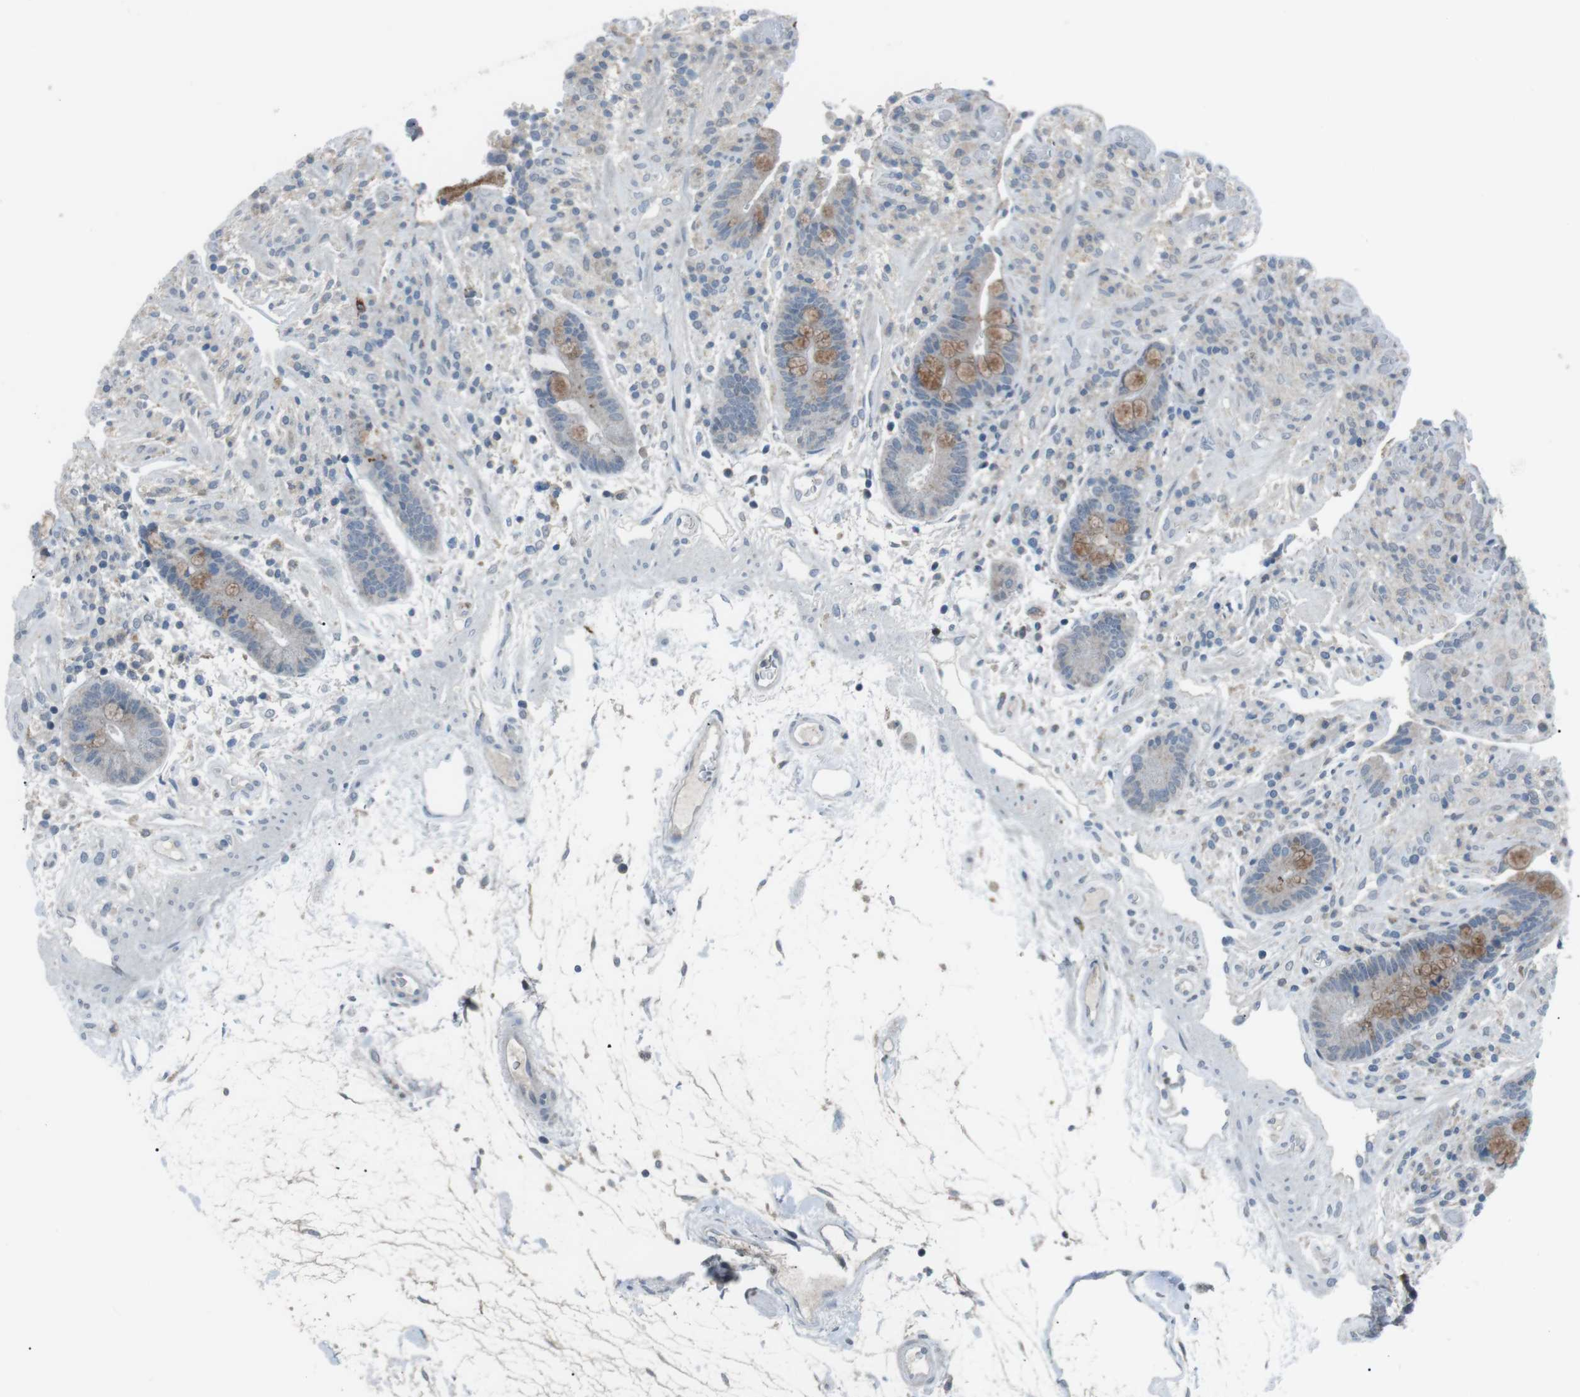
{"staining": {"intensity": "negative", "quantity": "none", "location": "none"}, "tissue": "colon", "cell_type": "Endothelial cells", "image_type": "normal", "snomed": [{"axis": "morphology", "description": "Normal tissue, NOS"}, {"axis": "topography", "description": "Colon"}], "caption": "Immunohistochemistry (IHC) of unremarkable human colon reveals no expression in endothelial cells. The staining is performed using DAB (3,3'-diaminobenzidine) brown chromogen with nuclei counter-stained in using hematoxylin.", "gene": "FCRLA", "patient": {"sex": "male", "age": 73}}